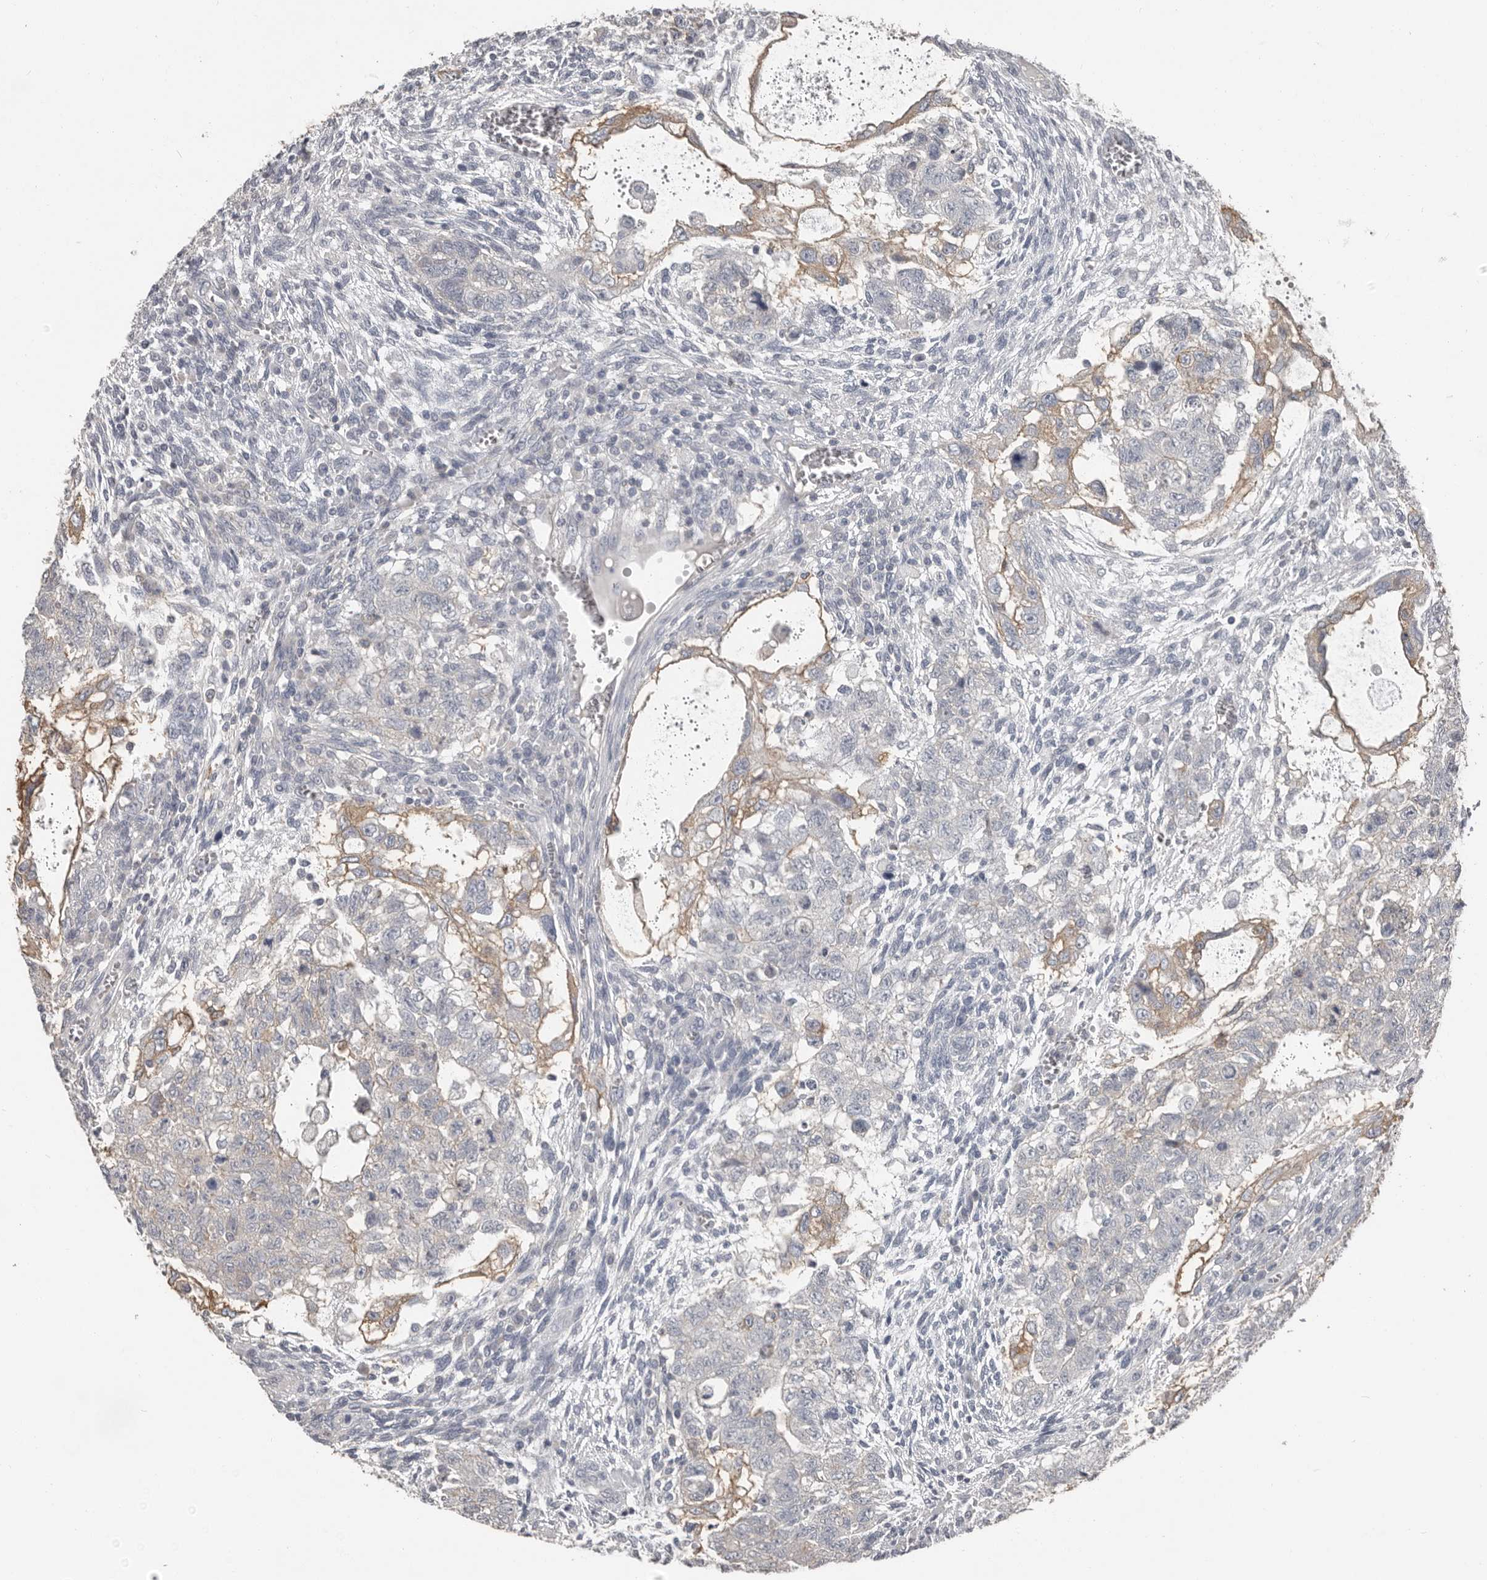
{"staining": {"intensity": "moderate", "quantity": "<25%", "location": "cytoplasmic/membranous"}, "tissue": "testis cancer", "cell_type": "Tumor cells", "image_type": "cancer", "snomed": [{"axis": "morphology", "description": "Carcinoma, Embryonal, NOS"}, {"axis": "topography", "description": "Testis"}], "caption": "Protein staining demonstrates moderate cytoplasmic/membranous staining in approximately <25% of tumor cells in testis embryonal carcinoma.", "gene": "CA6", "patient": {"sex": "male", "age": 37}}